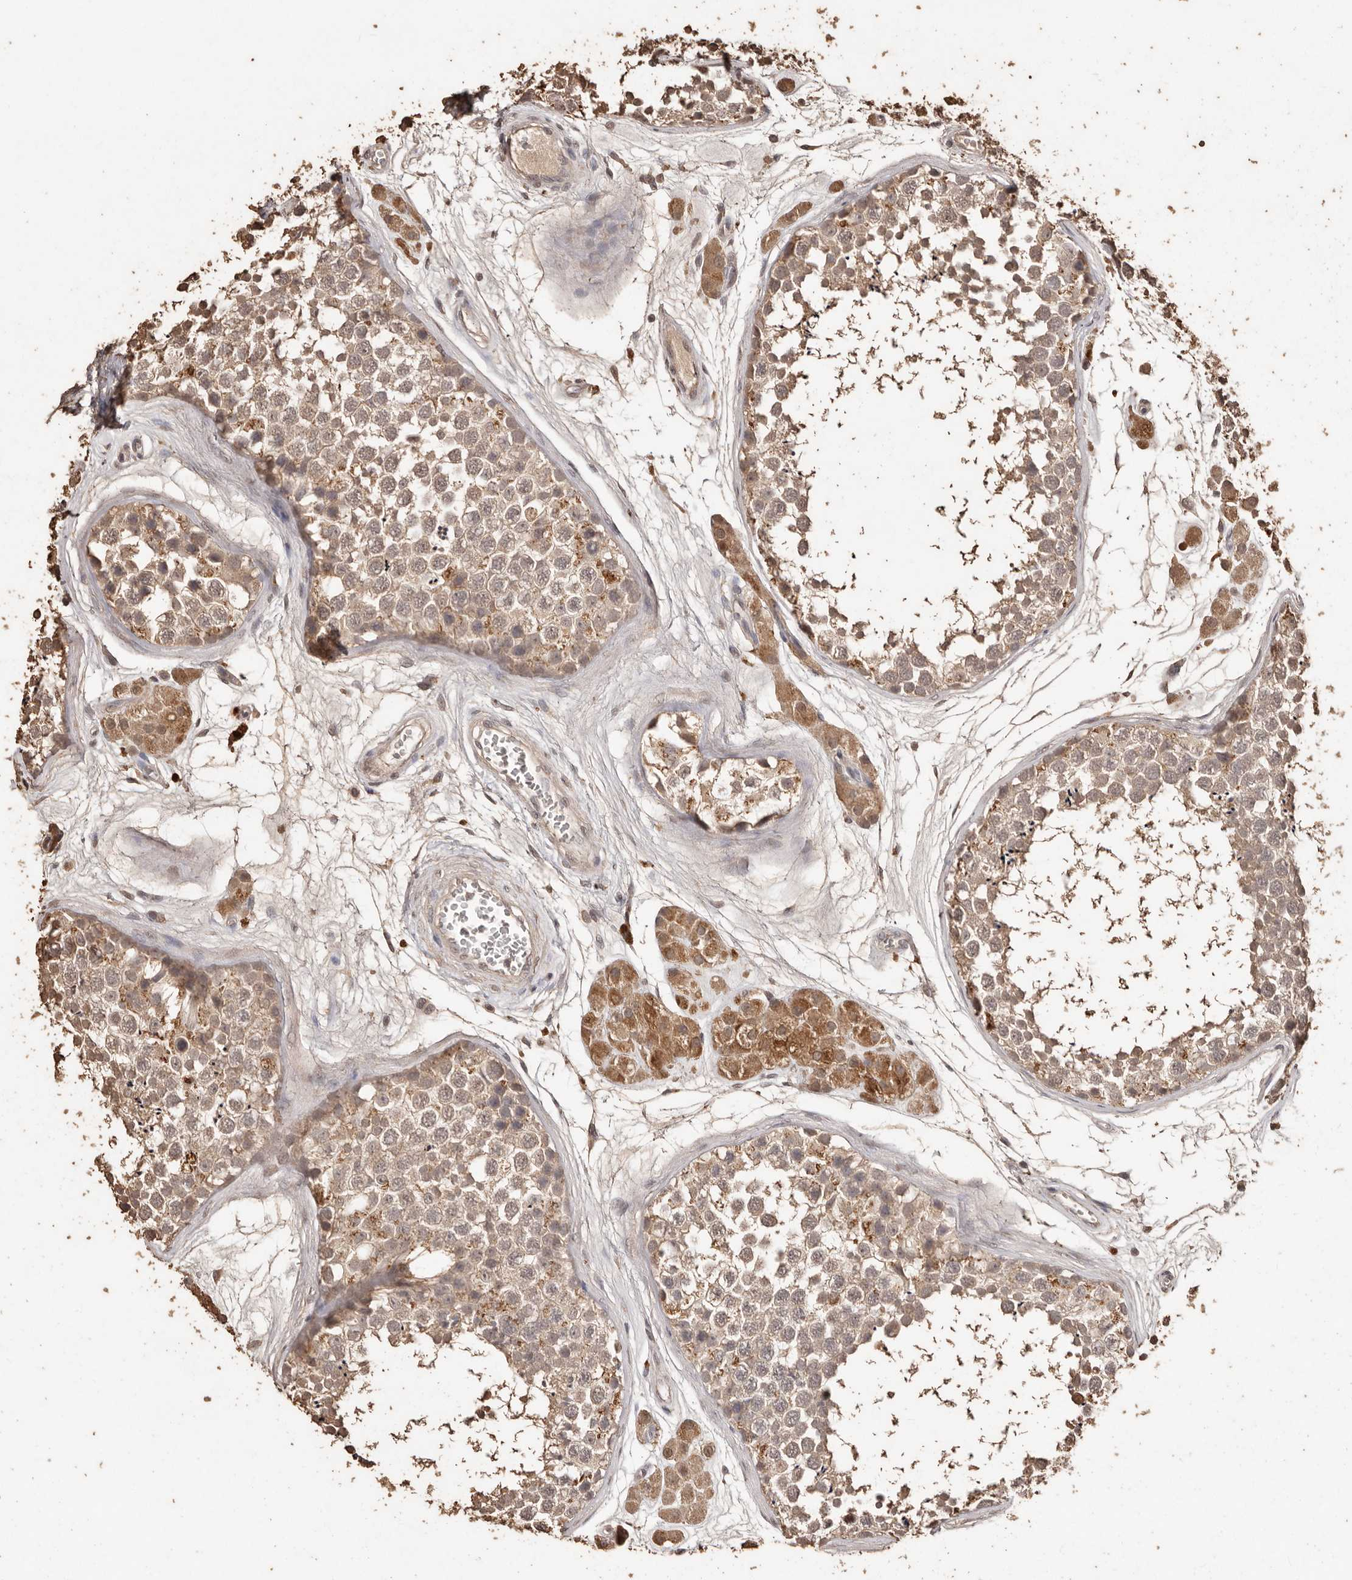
{"staining": {"intensity": "weak", "quantity": ">75%", "location": "cytoplasmic/membranous"}, "tissue": "testis", "cell_type": "Cells in seminiferous ducts", "image_type": "normal", "snomed": [{"axis": "morphology", "description": "Normal tissue, NOS"}, {"axis": "topography", "description": "Testis"}], "caption": "Weak cytoplasmic/membranous expression is appreciated in approximately >75% of cells in seminiferous ducts in benign testis. (Brightfield microscopy of DAB IHC at high magnification).", "gene": "PKDCC", "patient": {"sex": "male", "age": 56}}